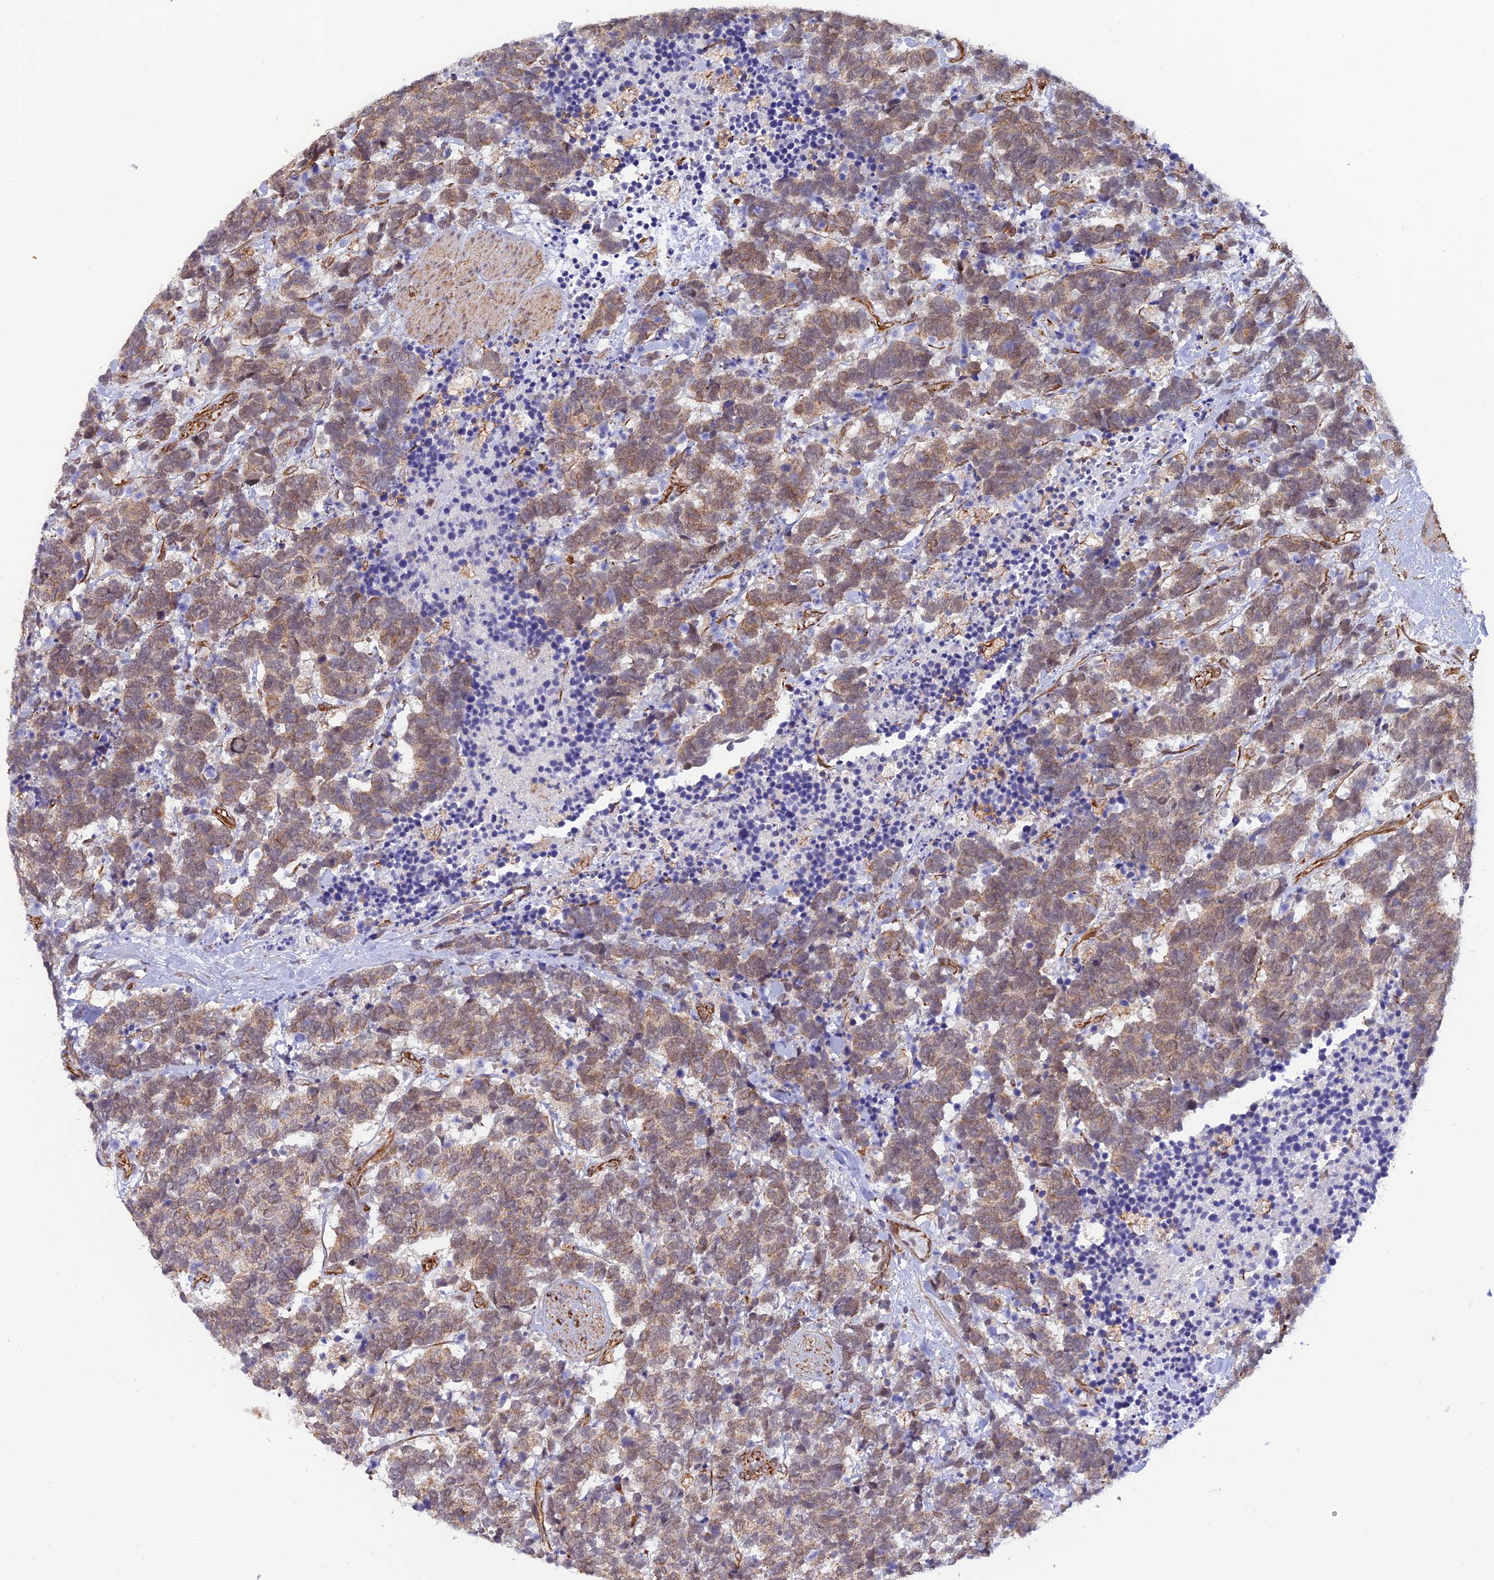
{"staining": {"intensity": "weak", "quantity": ">75%", "location": "cytoplasmic/membranous"}, "tissue": "carcinoid", "cell_type": "Tumor cells", "image_type": "cancer", "snomed": [{"axis": "morphology", "description": "Carcinoma, NOS"}, {"axis": "morphology", "description": "Carcinoid, malignant, NOS"}, {"axis": "topography", "description": "Prostate"}], "caption": "Malignant carcinoid was stained to show a protein in brown. There is low levels of weak cytoplasmic/membranous staining in about >75% of tumor cells.", "gene": "PAGR1", "patient": {"sex": "male", "age": 57}}